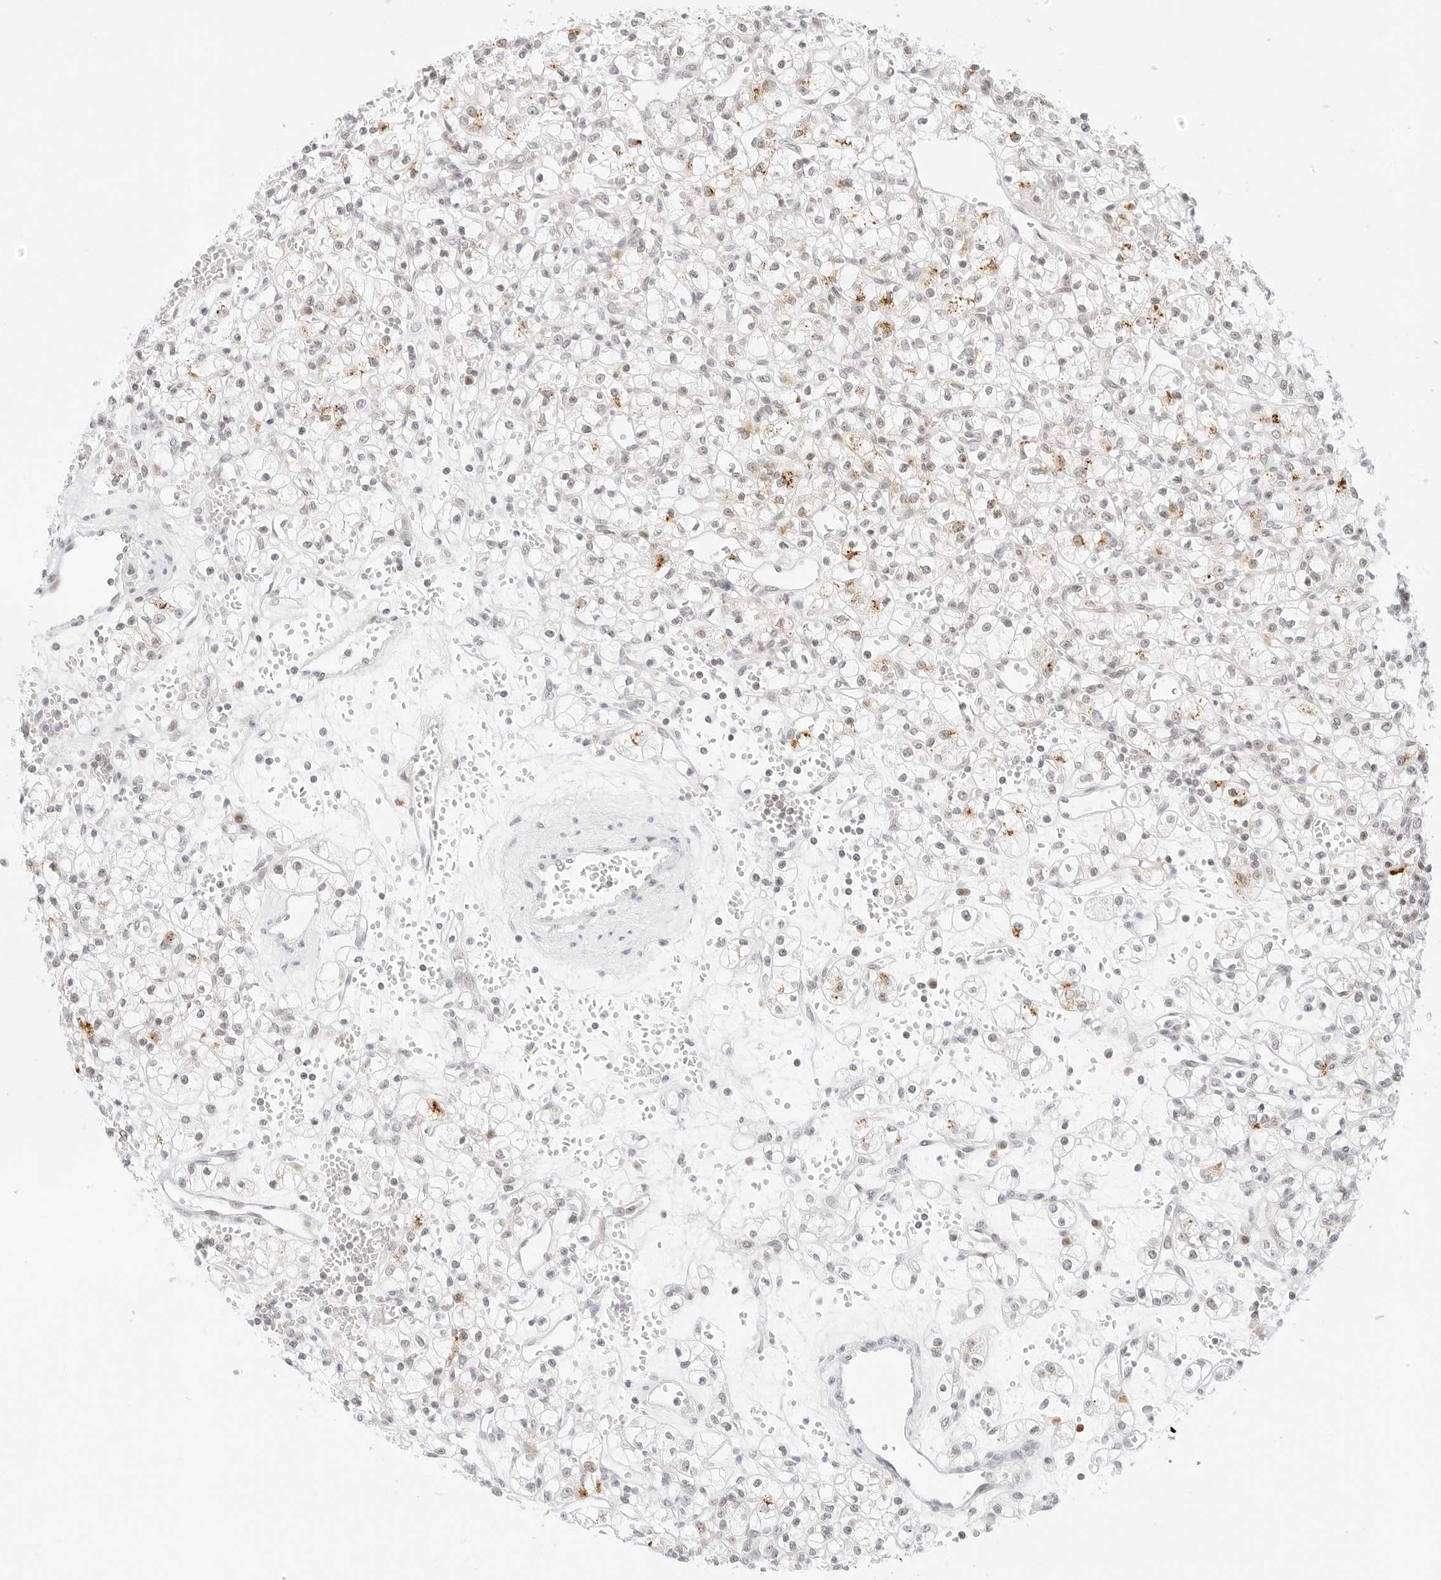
{"staining": {"intensity": "negative", "quantity": "none", "location": "none"}, "tissue": "renal cancer", "cell_type": "Tumor cells", "image_type": "cancer", "snomed": [{"axis": "morphology", "description": "Adenocarcinoma, NOS"}, {"axis": "topography", "description": "Kidney"}], "caption": "High magnification brightfield microscopy of renal cancer (adenocarcinoma) stained with DAB (3,3'-diaminobenzidine) (brown) and counterstained with hematoxylin (blue): tumor cells show no significant staining.", "gene": "POLR3C", "patient": {"sex": "female", "age": 59}}